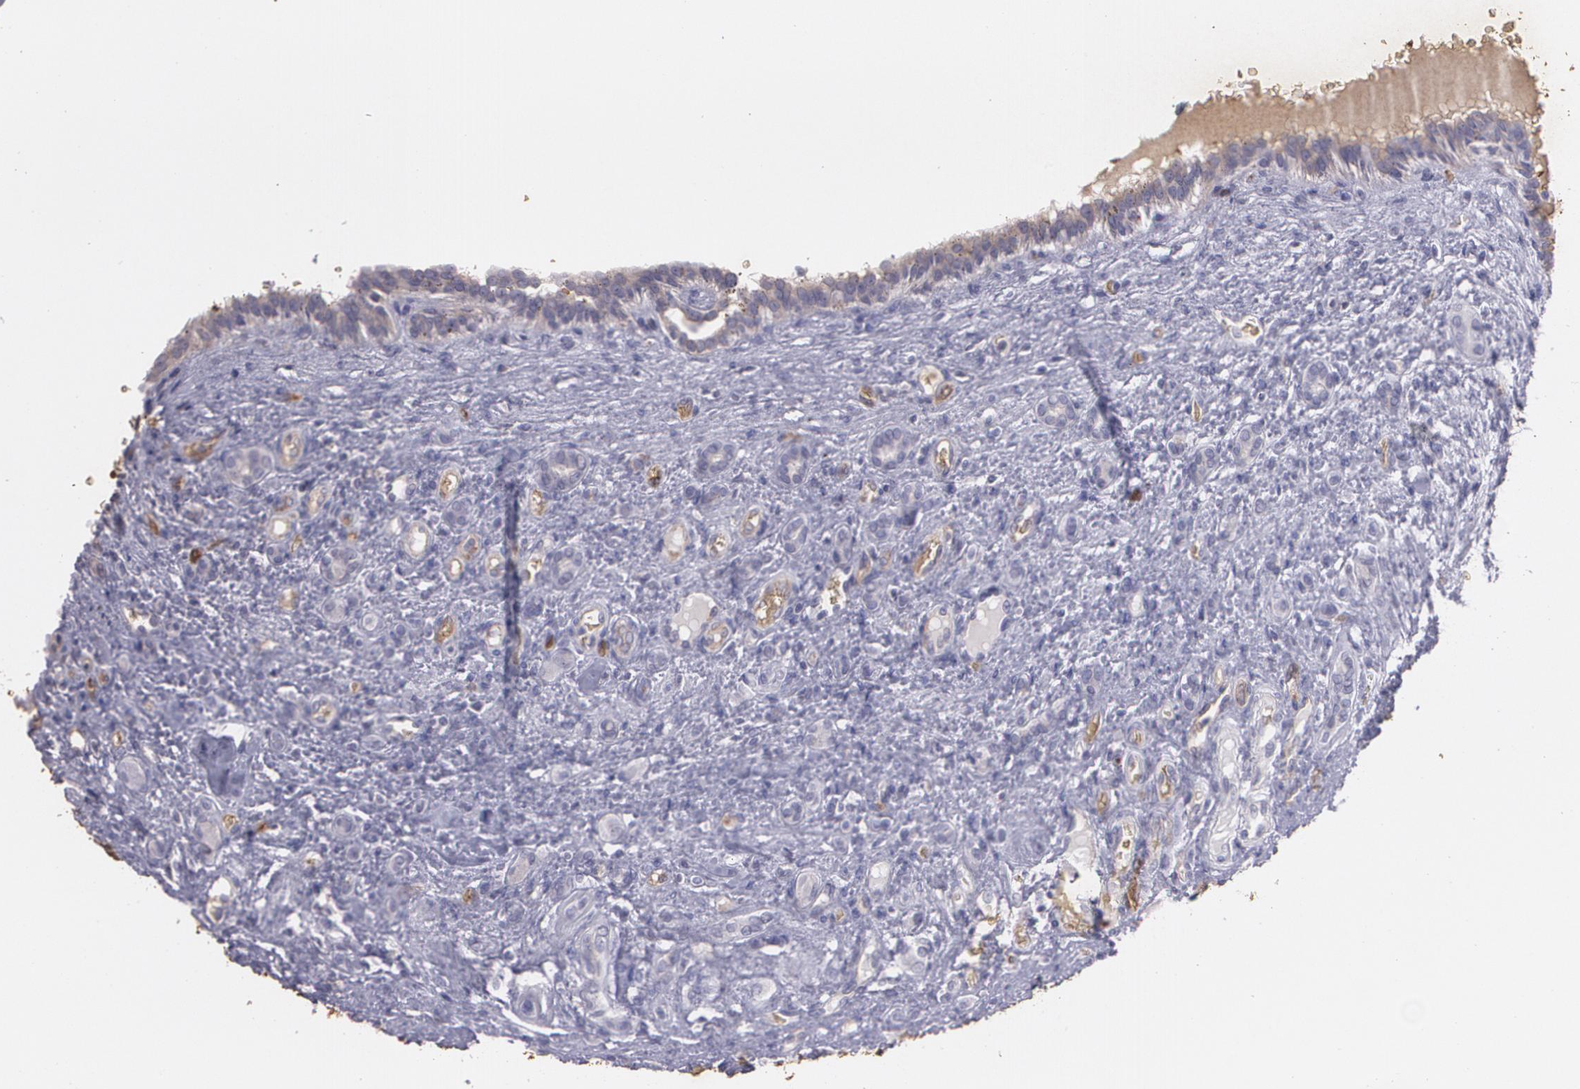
{"staining": {"intensity": "strong", "quantity": "25%-75%", "location": "cytoplasmic/membranous"}, "tissue": "renal cancer", "cell_type": "Tumor cells", "image_type": "cancer", "snomed": [{"axis": "morphology", "description": "Inflammation, NOS"}, {"axis": "morphology", "description": "Adenocarcinoma, NOS"}, {"axis": "topography", "description": "Kidney"}], "caption": "Immunohistochemical staining of human renal adenocarcinoma demonstrates high levels of strong cytoplasmic/membranous protein staining in approximately 25%-75% of tumor cells.", "gene": "ACE", "patient": {"sex": "male", "age": 68}}